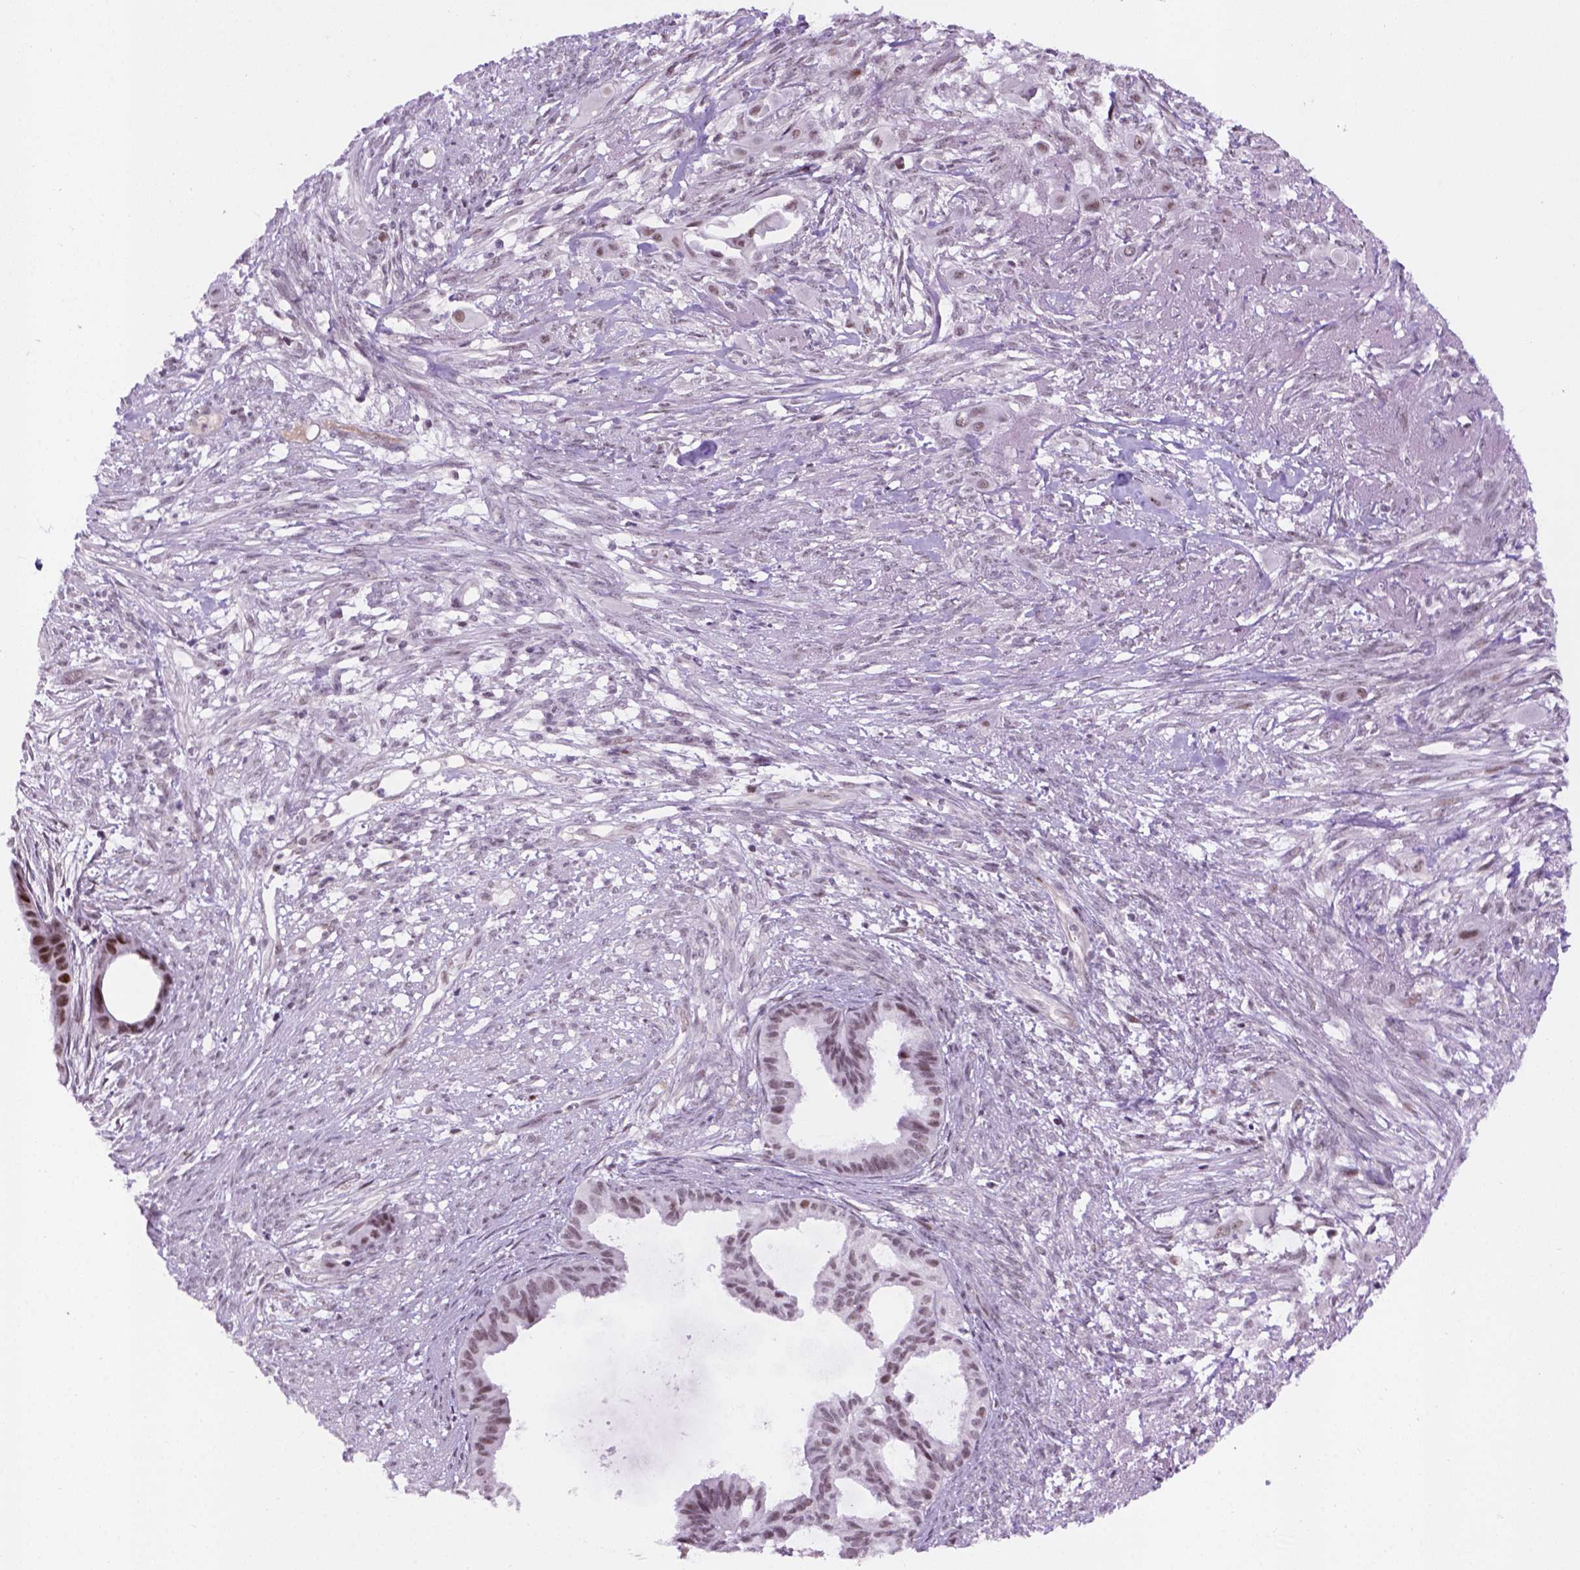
{"staining": {"intensity": "moderate", "quantity": "<25%", "location": "nuclear"}, "tissue": "endometrial cancer", "cell_type": "Tumor cells", "image_type": "cancer", "snomed": [{"axis": "morphology", "description": "Adenocarcinoma, NOS"}, {"axis": "topography", "description": "Endometrium"}], "caption": "This histopathology image shows endometrial cancer (adenocarcinoma) stained with IHC to label a protein in brown. The nuclear of tumor cells show moderate positivity for the protein. Nuclei are counter-stained blue.", "gene": "TBPL1", "patient": {"sex": "female", "age": 86}}